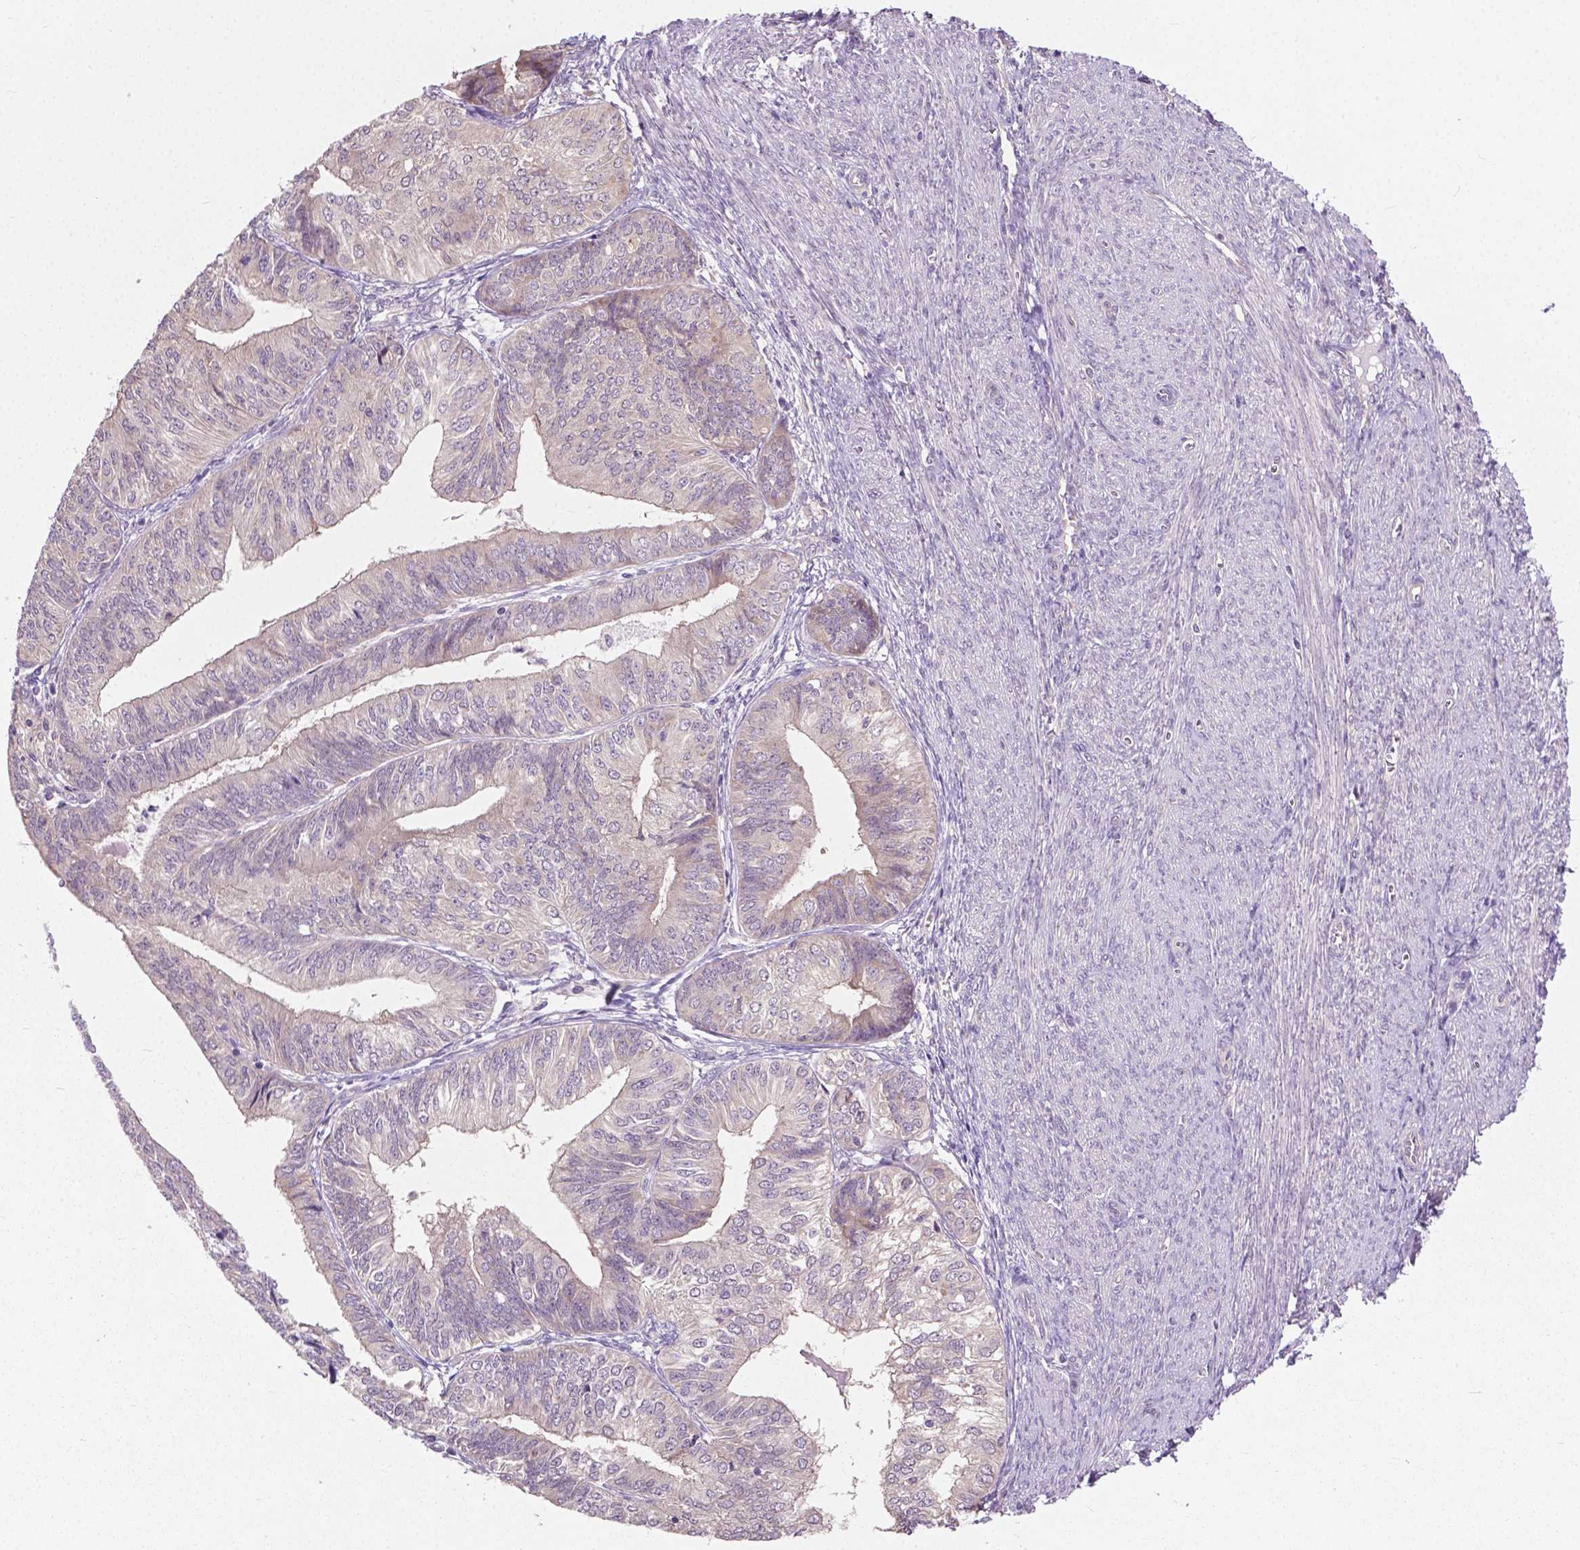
{"staining": {"intensity": "negative", "quantity": "none", "location": "none"}, "tissue": "endometrial cancer", "cell_type": "Tumor cells", "image_type": "cancer", "snomed": [{"axis": "morphology", "description": "Adenocarcinoma, NOS"}, {"axis": "topography", "description": "Endometrium"}], "caption": "High magnification brightfield microscopy of adenocarcinoma (endometrial) stained with DAB (3,3'-diaminobenzidine) (brown) and counterstained with hematoxylin (blue): tumor cells show no significant staining.", "gene": "MZT1", "patient": {"sex": "female", "age": 58}}